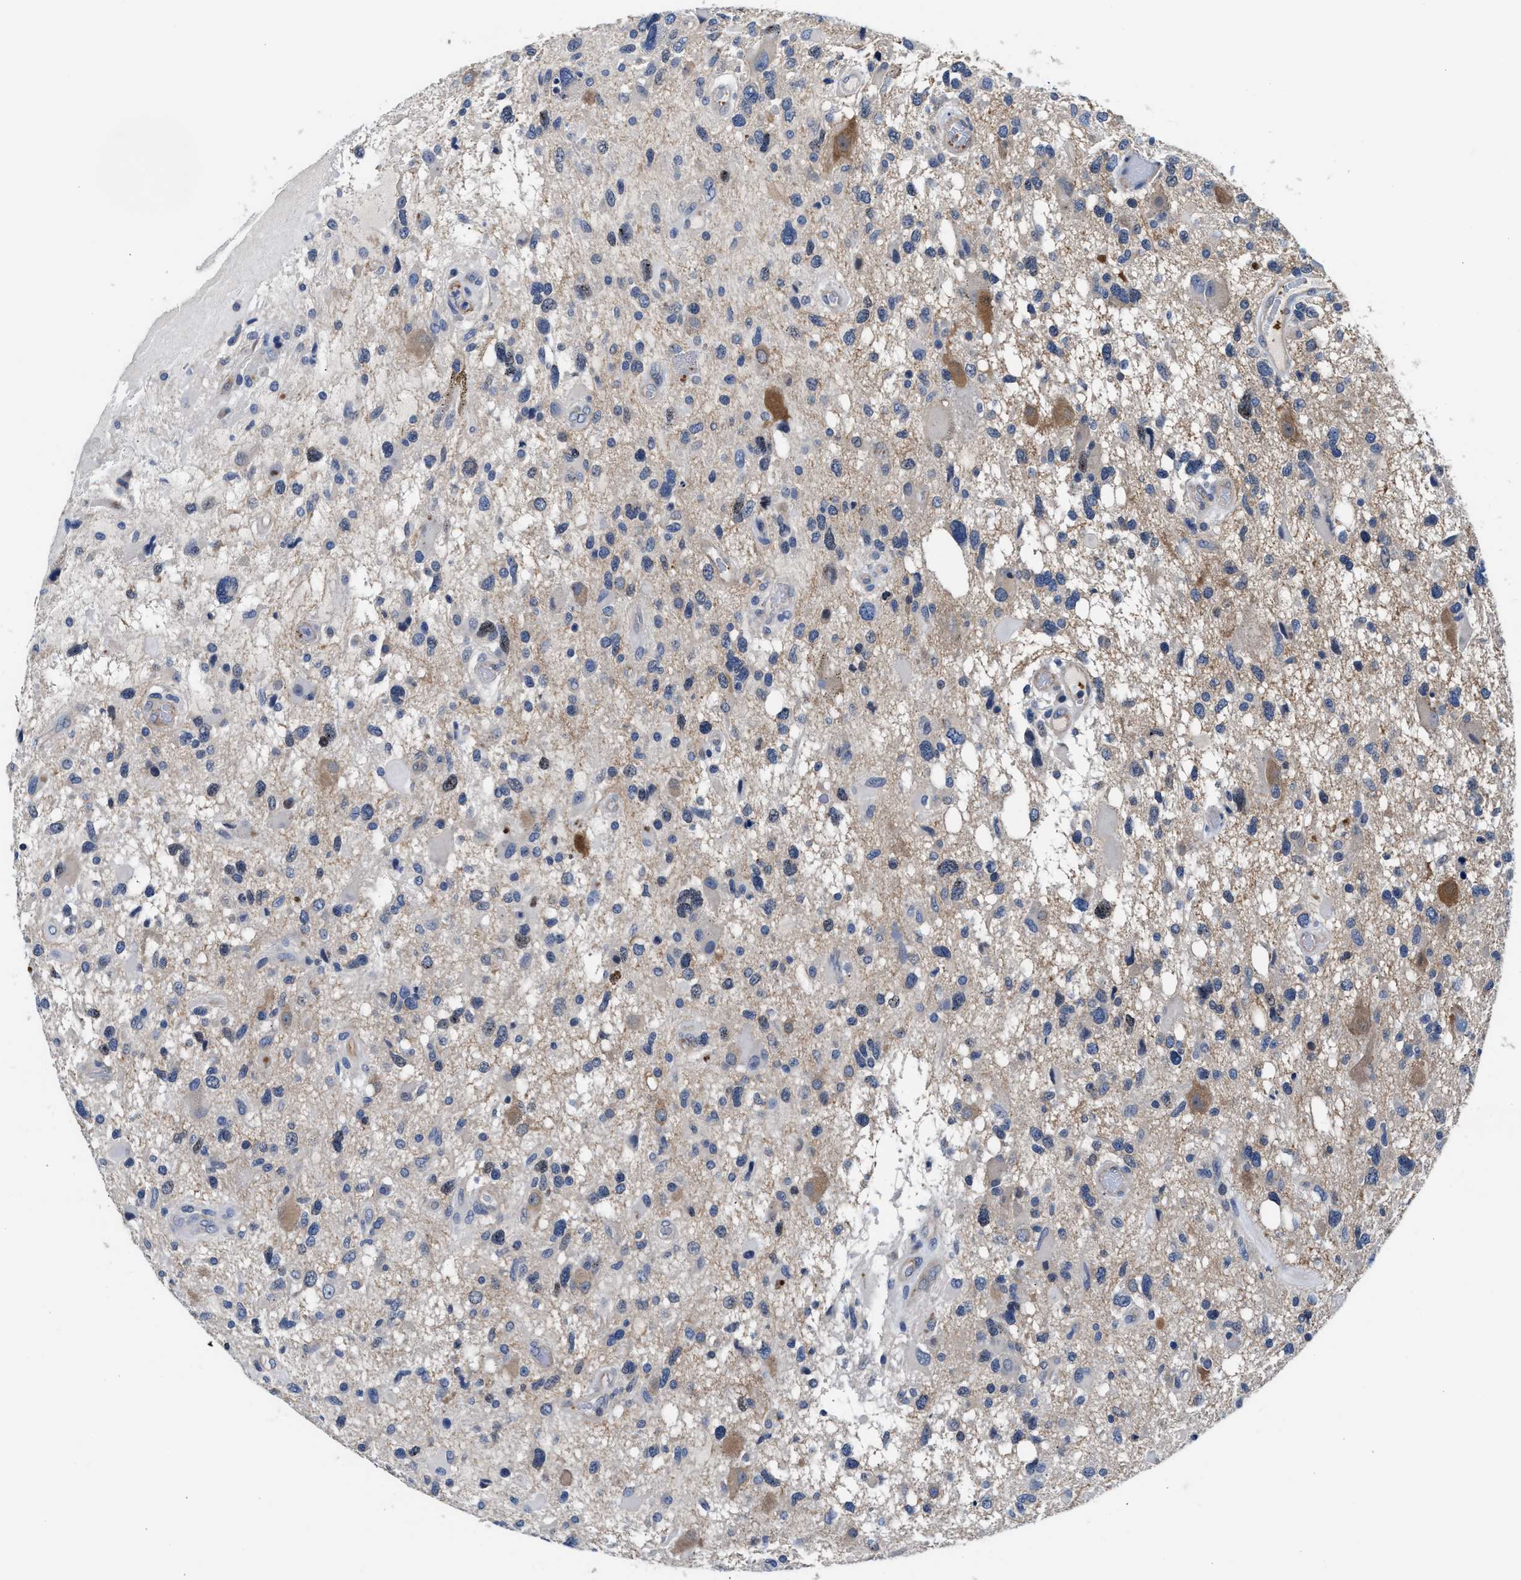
{"staining": {"intensity": "negative", "quantity": "none", "location": "none"}, "tissue": "glioma", "cell_type": "Tumor cells", "image_type": "cancer", "snomed": [{"axis": "morphology", "description": "Glioma, malignant, High grade"}, {"axis": "topography", "description": "Brain"}], "caption": "Glioma was stained to show a protein in brown. There is no significant expression in tumor cells.", "gene": "PARG", "patient": {"sex": "male", "age": 33}}